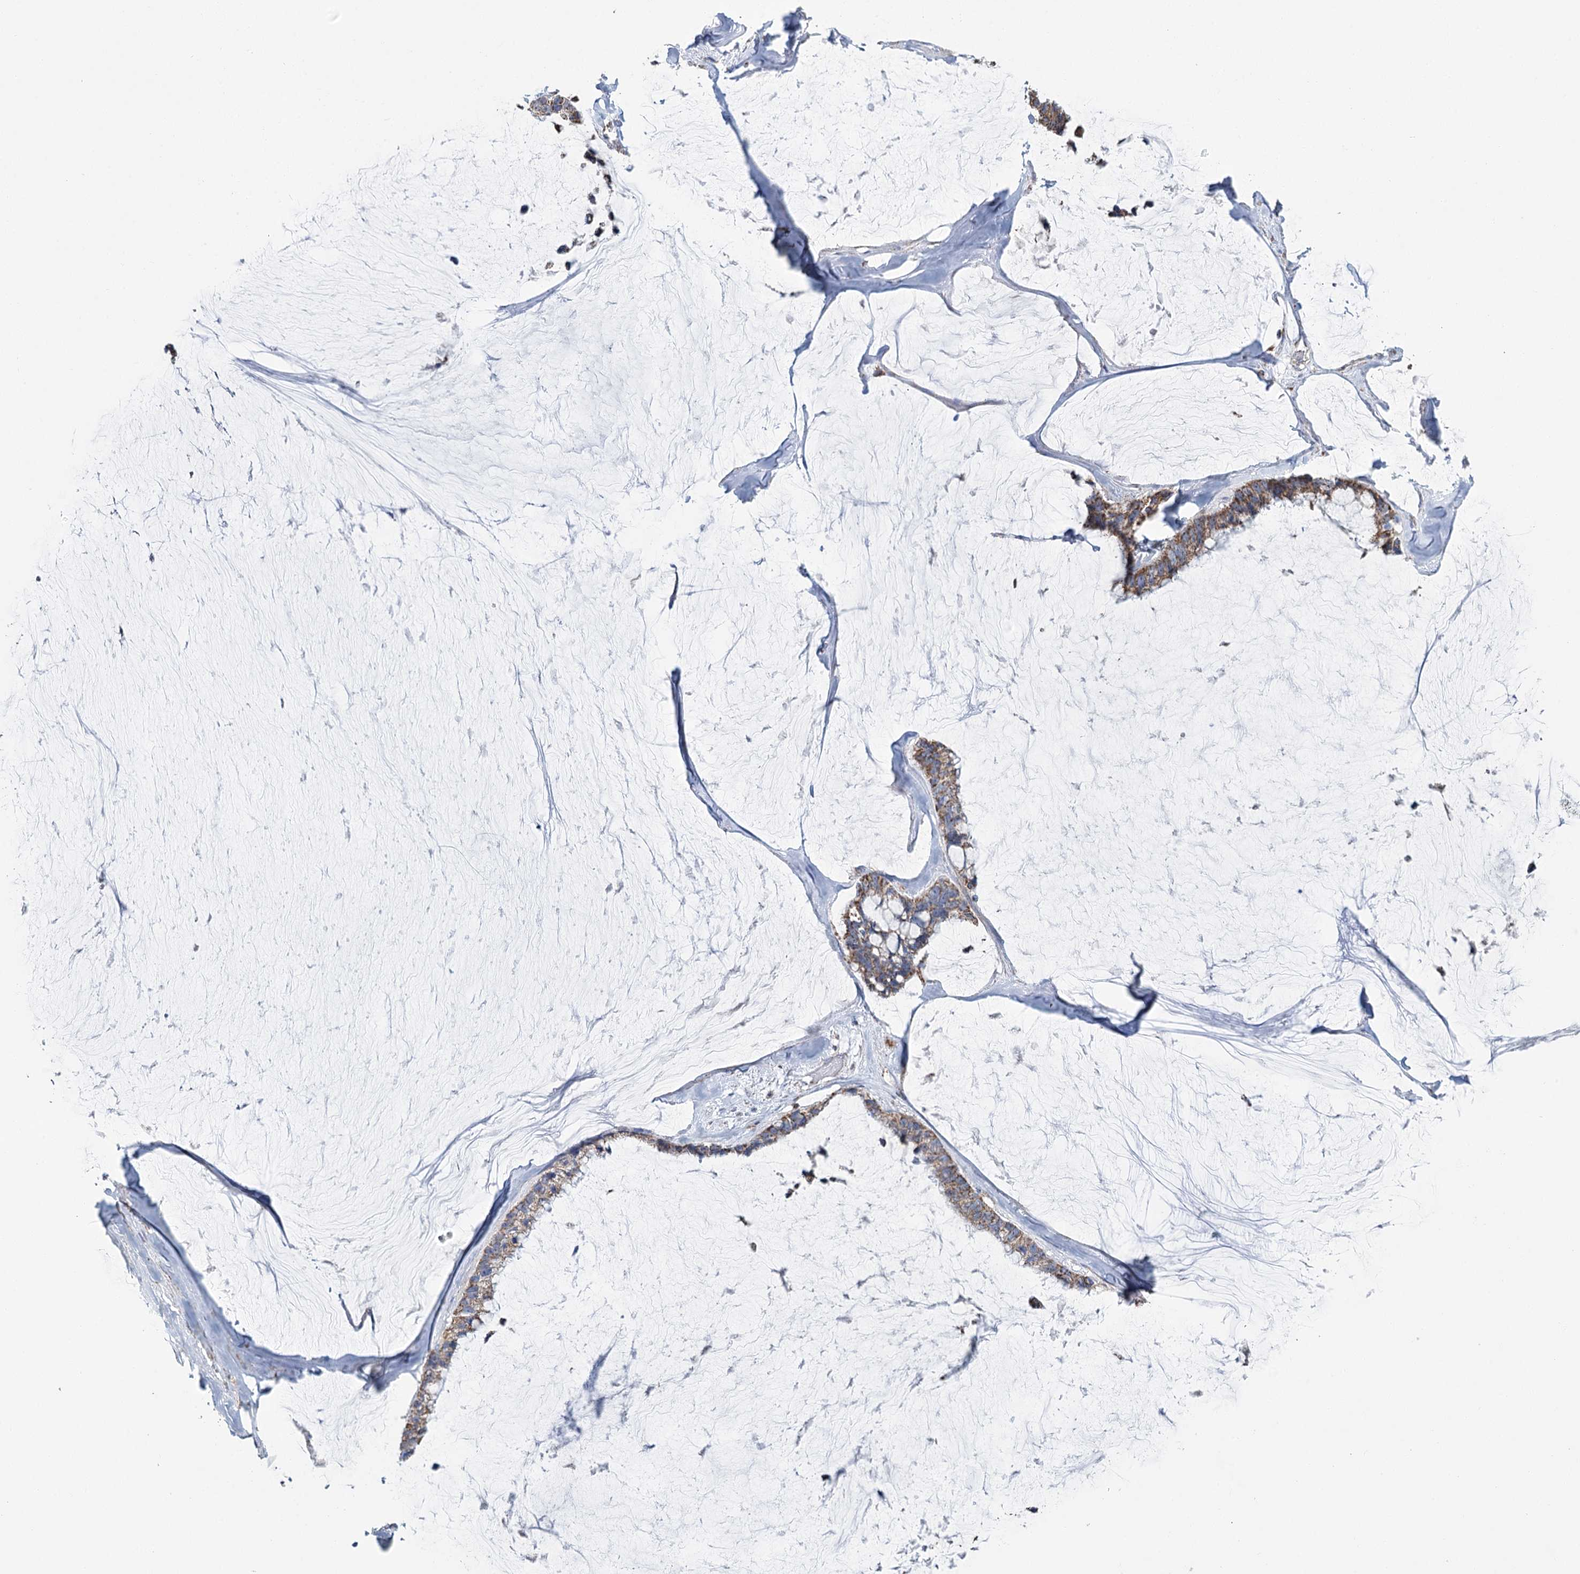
{"staining": {"intensity": "moderate", "quantity": ">75%", "location": "cytoplasmic/membranous"}, "tissue": "ovarian cancer", "cell_type": "Tumor cells", "image_type": "cancer", "snomed": [{"axis": "morphology", "description": "Cystadenocarcinoma, mucinous, NOS"}, {"axis": "topography", "description": "Ovary"}], "caption": "IHC image of human ovarian cancer (mucinous cystadenocarcinoma) stained for a protein (brown), which exhibits medium levels of moderate cytoplasmic/membranous staining in approximately >75% of tumor cells.", "gene": "MRPL44", "patient": {"sex": "female", "age": 39}}